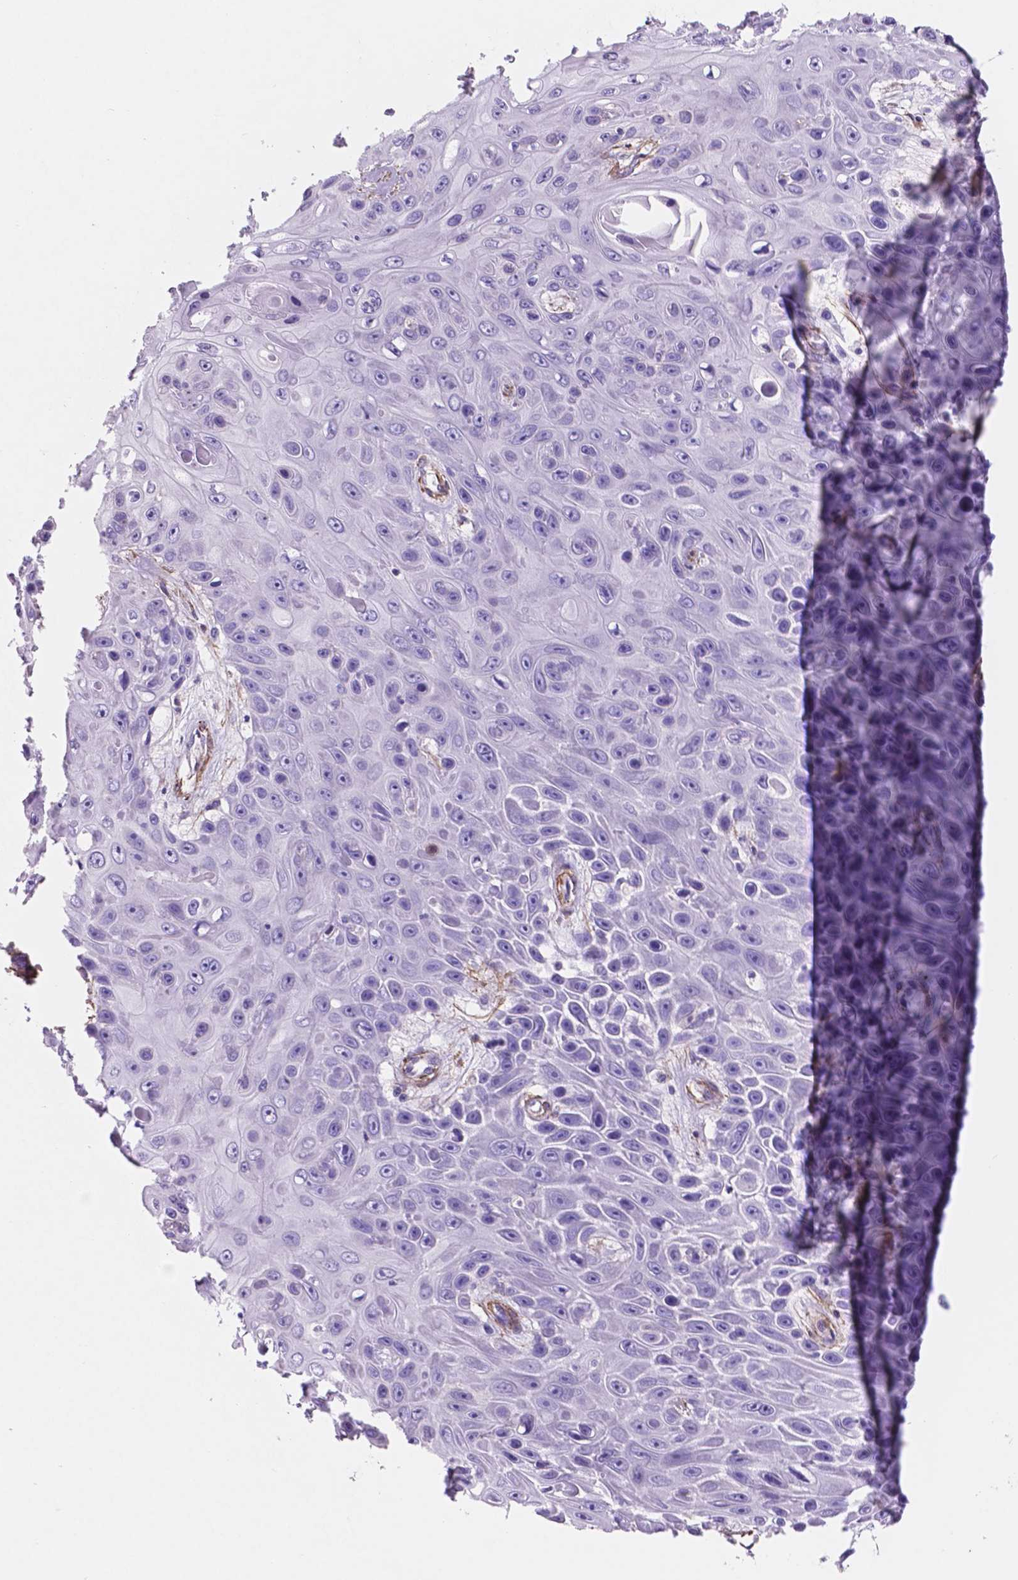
{"staining": {"intensity": "negative", "quantity": "none", "location": "none"}, "tissue": "skin cancer", "cell_type": "Tumor cells", "image_type": "cancer", "snomed": [{"axis": "morphology", "description": "Squamous cell carcinoma, NOS"}, {"axis": "topography", "description": "Skin"}], "caption": "IHC of human skin cancer (squamous cell carcinoma) shows no staining in tumor cells.", "gene": "TOR2A", "patient": {"sex": "male", "age": 82}}